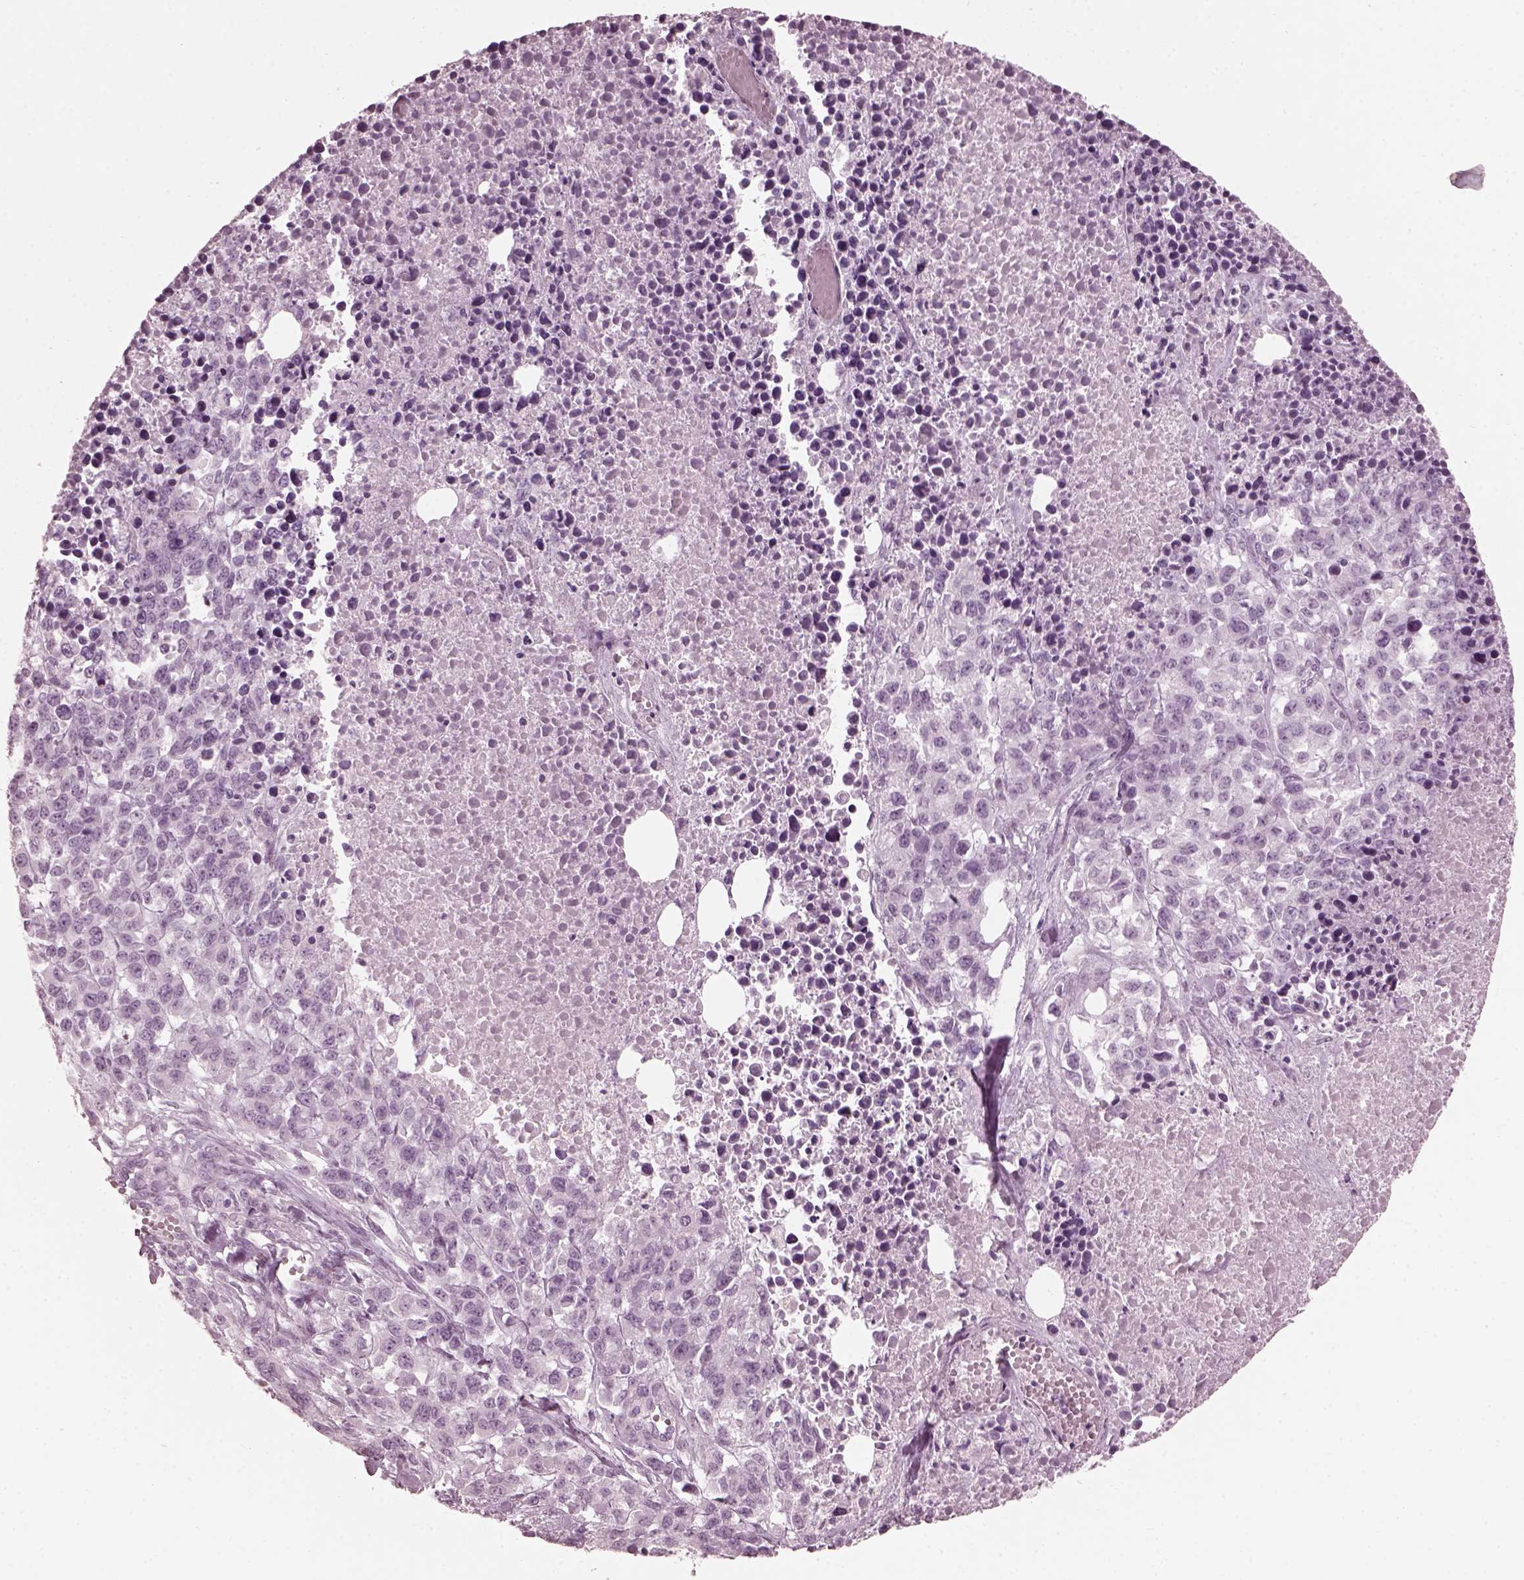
{"staining": {"intensity": "negative", "quantity": "none", "location": "none"}, "tissue": "melanoma", "cell_type": "Tumor cells", "image_type": "cancer", "snomed": [{"axis": "morphology", "description": "Malignant melanoma, Metastatic site"}, {"axis": "topography", "description": "Skin"}], "caption": "This histopathology image is of malignant melanoma (metastatic site) stained with immunohistochemistry (IHC) to label a protein in brown with the nuclei are counter-stained blue. There is no positivity in tumor cells. Nuclei are stained in blue.", "gene": "SAXO2", "patient": {"sex": "male", "age": 84}}